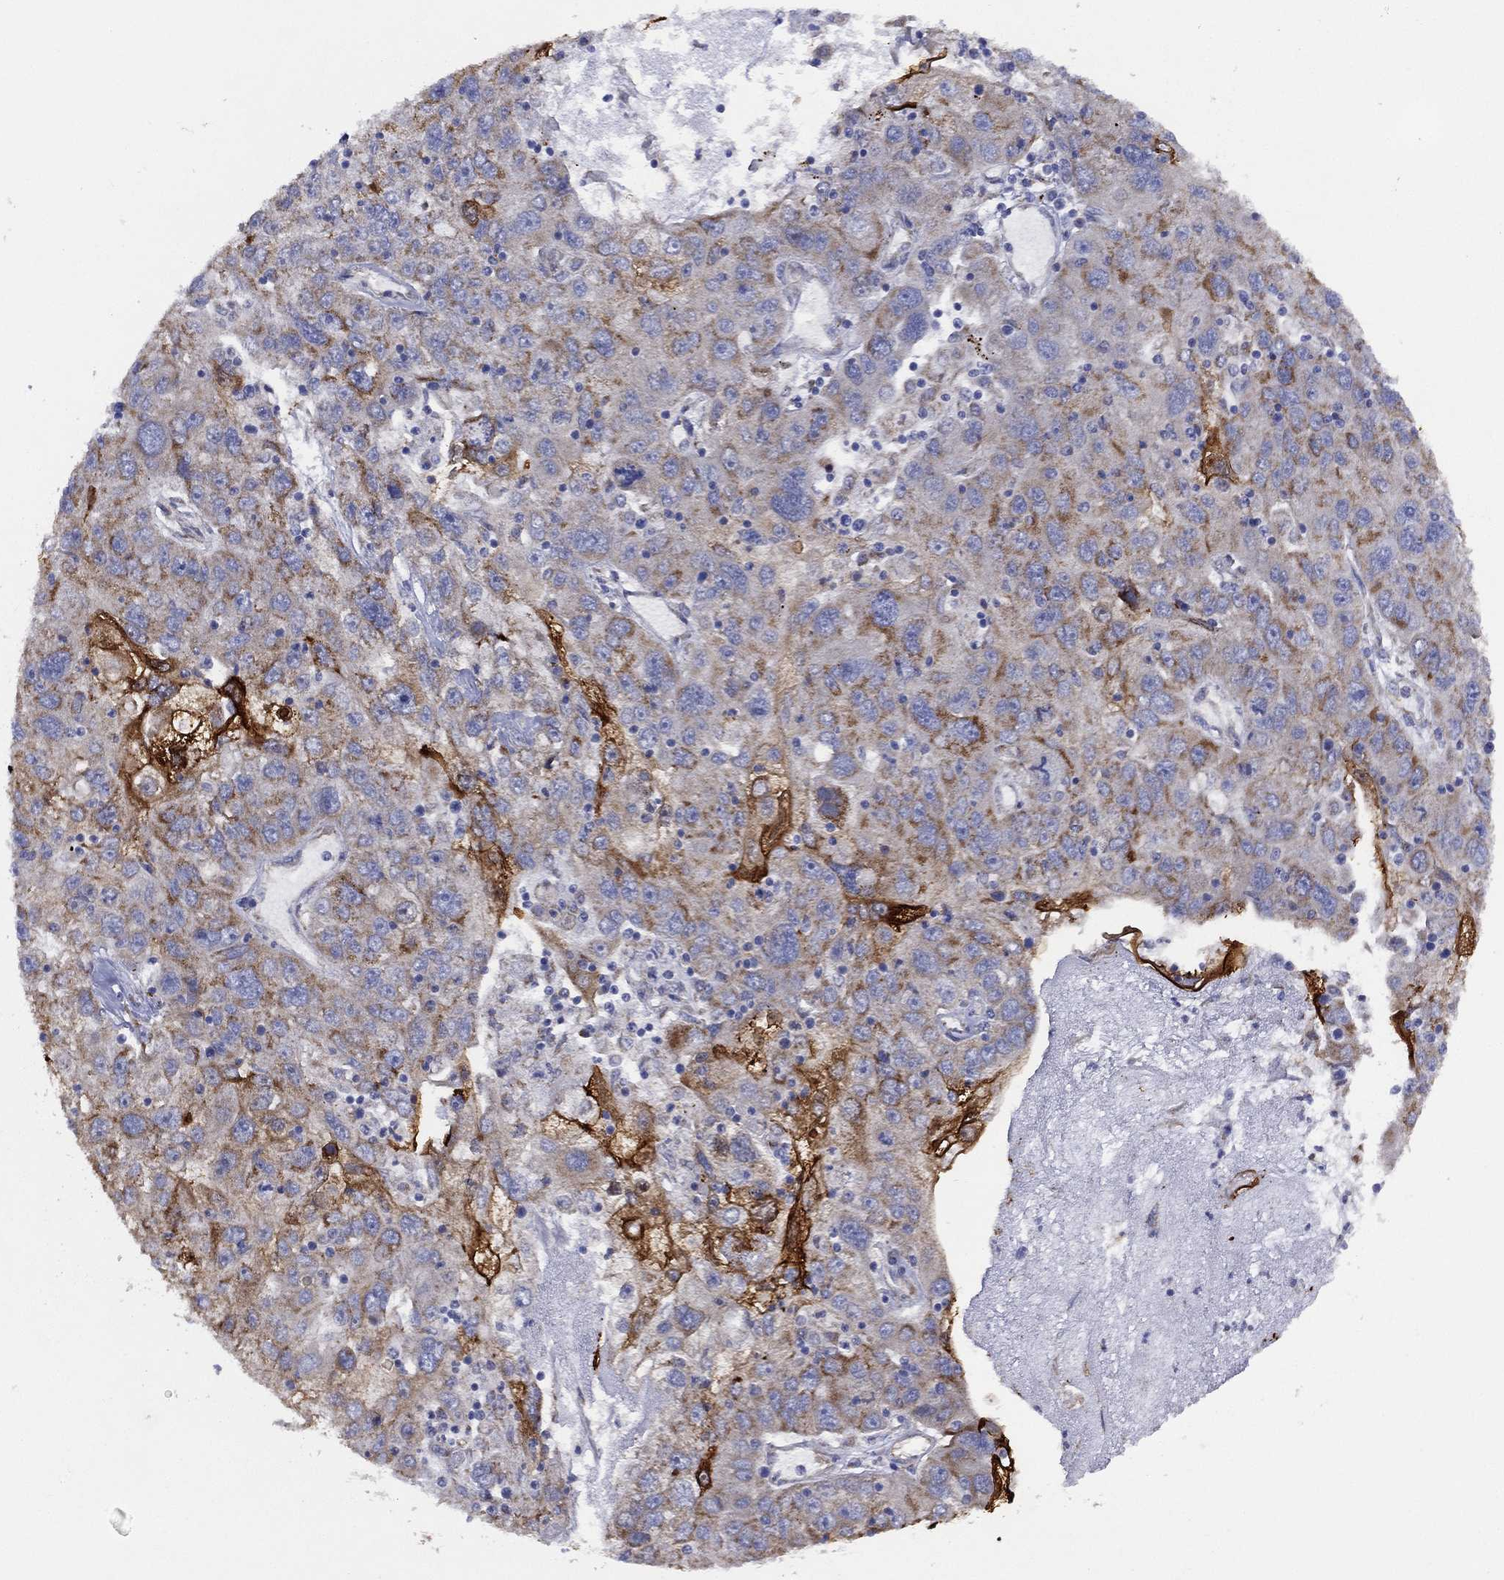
{"staining": {"intensity": "moderate", "quantity": "25%-75%", "location": "cytoplasmic/membranous"}, "tissue": "stomach cancer", "cell_type": "Tumor cells", "image_type": "cancer", "snomed": [{"axis": "morphology", "description": "Adenocarcinoma, NOS"}, {"axis": "topography", "description": "Stomach"}], "caption": "Tumor cells display moderate cytoplasmic/membranous staining in about 25%-75% of cells in stomach adenocarcinoma. The staining was performed using DAB, with brown indicating positive protein expression. Nuclei are stained blue with hematoxylin.", "gene": "ZNF223", "patient": {"sex": "male", "age": 56}}